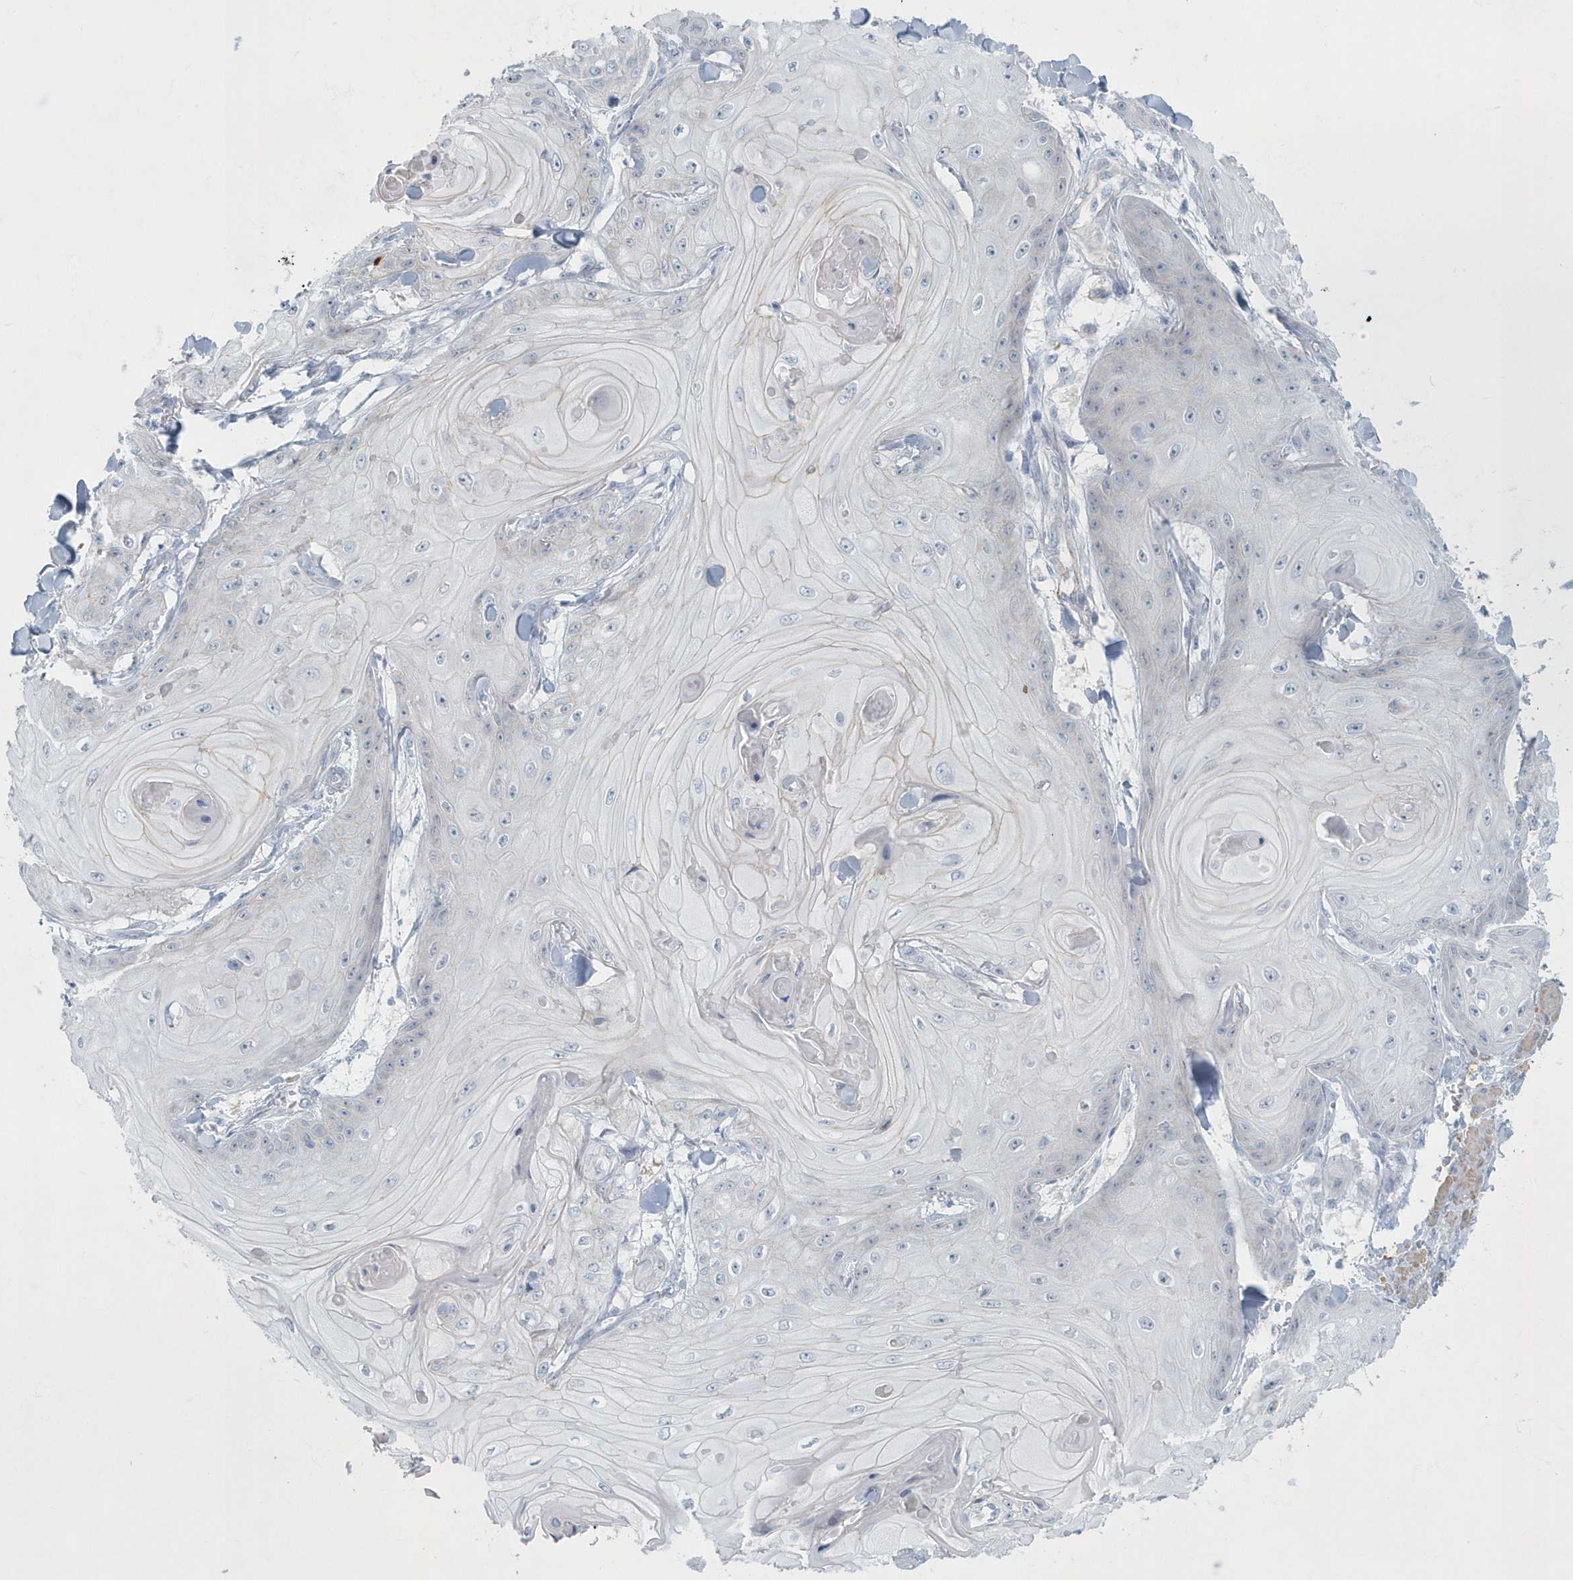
{"staining": {"intensity": "negative", "quantity": "none", "location": "none"}, "tissue": "skin cancer", "cell_type": "Tumor cells", "image_type": "cancer", "snomed": [{"axis": "morphology", "description": "Squamous cell carcinoma, NOS"}, {"axis": "topography", "description": "Skin"}], "caption": "An immunohistochemistry histopathology image of skin cancer (squamous cell carcinoma) is shown. There is no staining in tumor cells of skin cancer (squamous cell carcinoma). (DAB immunohistochemistry (IHC), high magnification).", "gene": "MYOT", "patient": {"sex": "male", "age": 74}}